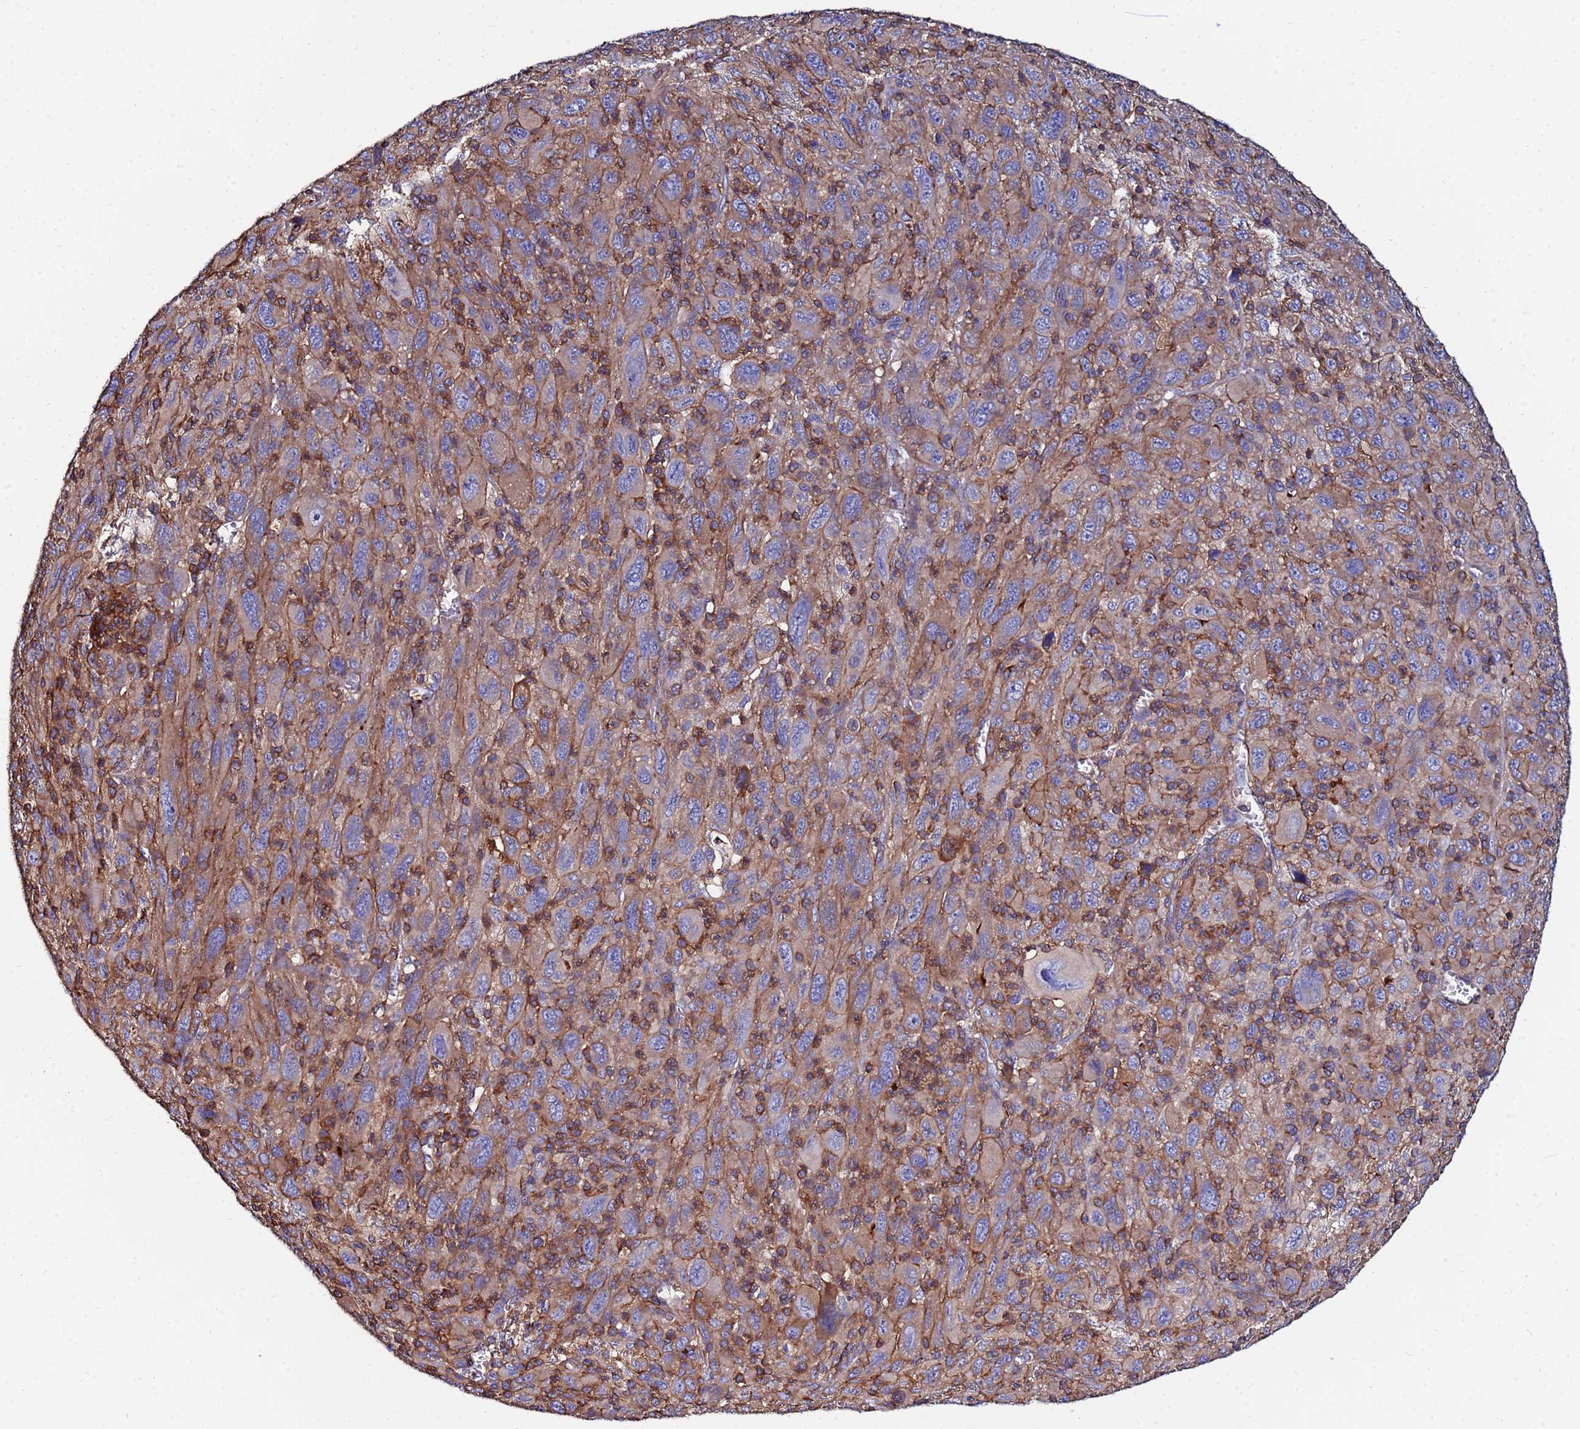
{"staining": {"intensity": "moderate", "quantity": ">75%", "location": "cytoplasmic/membranous"}, "tissue": "melanoma", "cell_type": "Tumor cells", "image_type": "cancer", "snomed": [{"axis": "morphology", "description": "Malignant melanoma, Metastatic site"}, {"axis": "topography", "description": "Skin"}], "caption": "Brown immunohistochemical staining in human malignant melanoma (metastatic site) displays moderate cytoplasmic/membranous staining in approximately >75% of tumor cells. (IHC, brightfield microscopy, high magnification).", "gene": "POTEE", "patient": {"sex": "female", "age": 56}}